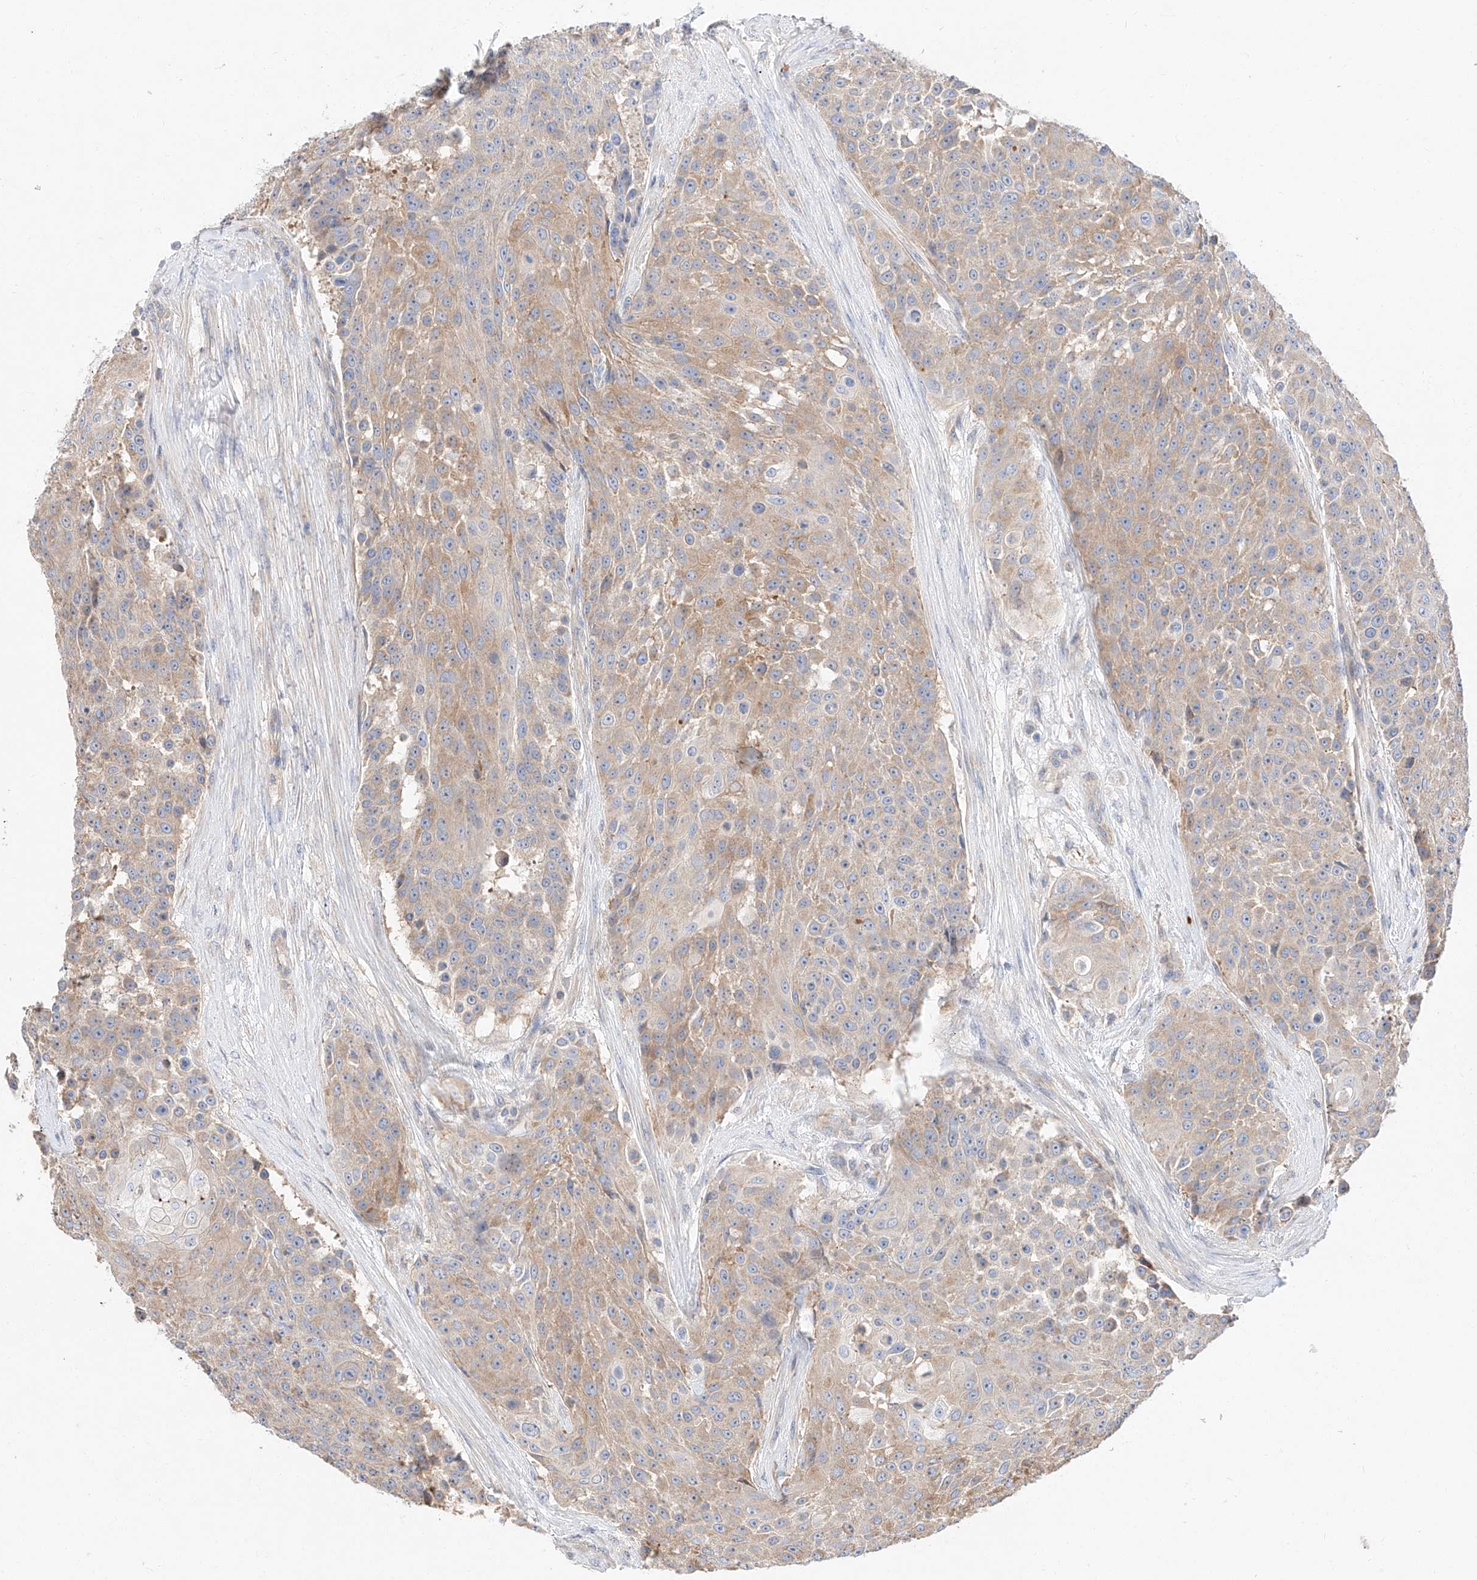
{"staining": {"intensity": "weak", "quantity": "25%-75%", "location": "cytoplasmic/membranous"}, "tissue": "urothelial cancer", "cell_type": "Tumor cells", "image_type": "cancer", "snomed": [{"axis": "morphology", "description": "Urothelial carcinoma, High grade"}, {"axis": "topography", "description": "Urinary bladder"}], "caption": "Urothelial cancer stained with immunohistochemistry (IHC) displays weak cytoplasmic/membranous staining in approximately 25%-75% of tumor cells.", "gene": "GLMN", "patient": {"sex": "female", "age": 63}}